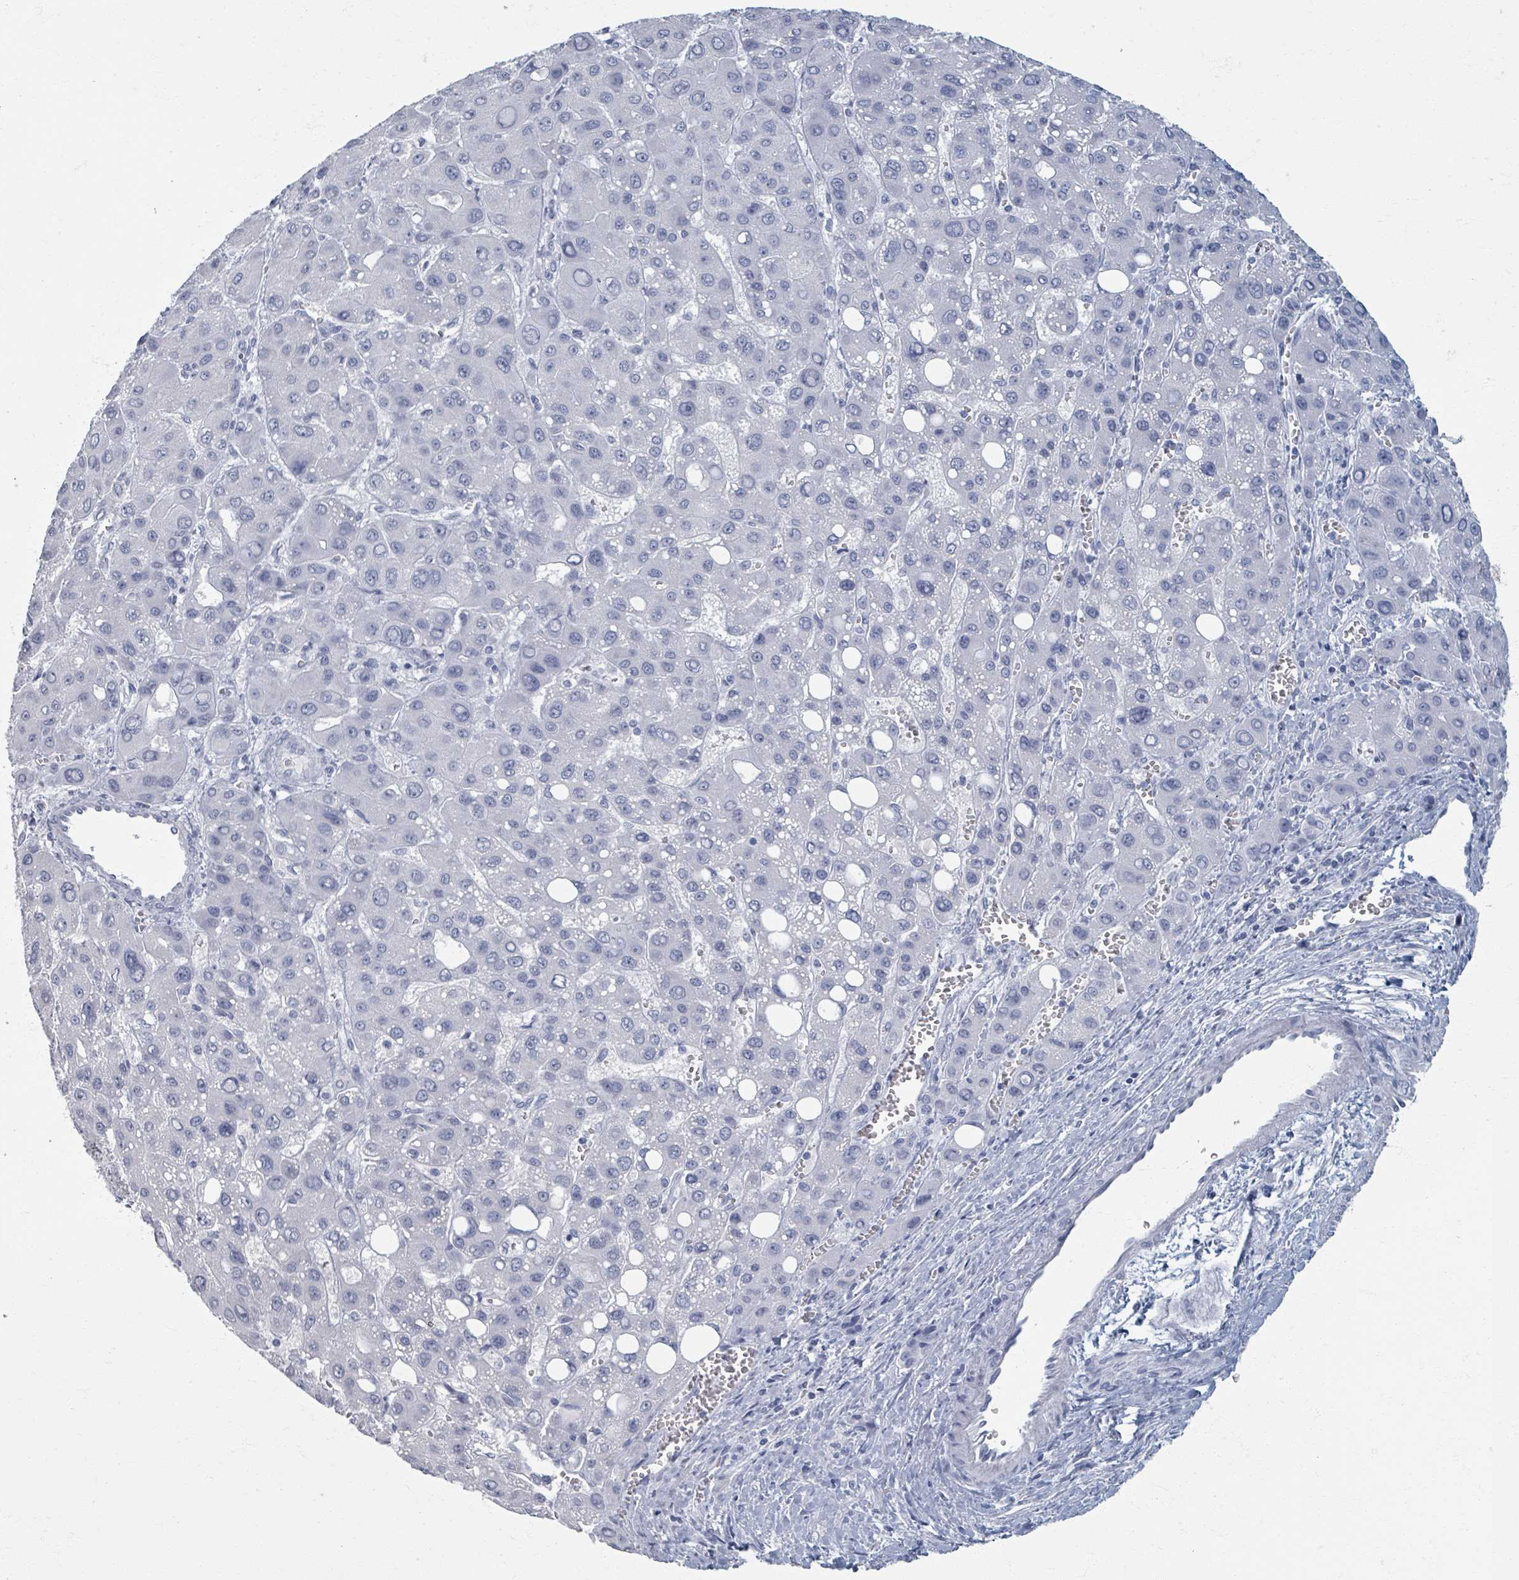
{"staining": {"intensity": "negative", "quantity": "none", "location": "none"}, "tissue": "liver cancer", "cell_type": "Tumor cells", "image_type": "cancer", "snomed": [{"axis": "morphology", "description": "Carcinoma, Hepatocellular, NOS"}, {"axis": "topography", "description": "Liver"}], "caption": "This histopathology image is of liver cancer stained with immunohistochemistry (IHC) to label a protein in brown with the nuclei are counter-stained blue. There is no positivity in tumor cells.", "gene": "TAS2R1", "patient": {"sex": "male", "age": 55}}